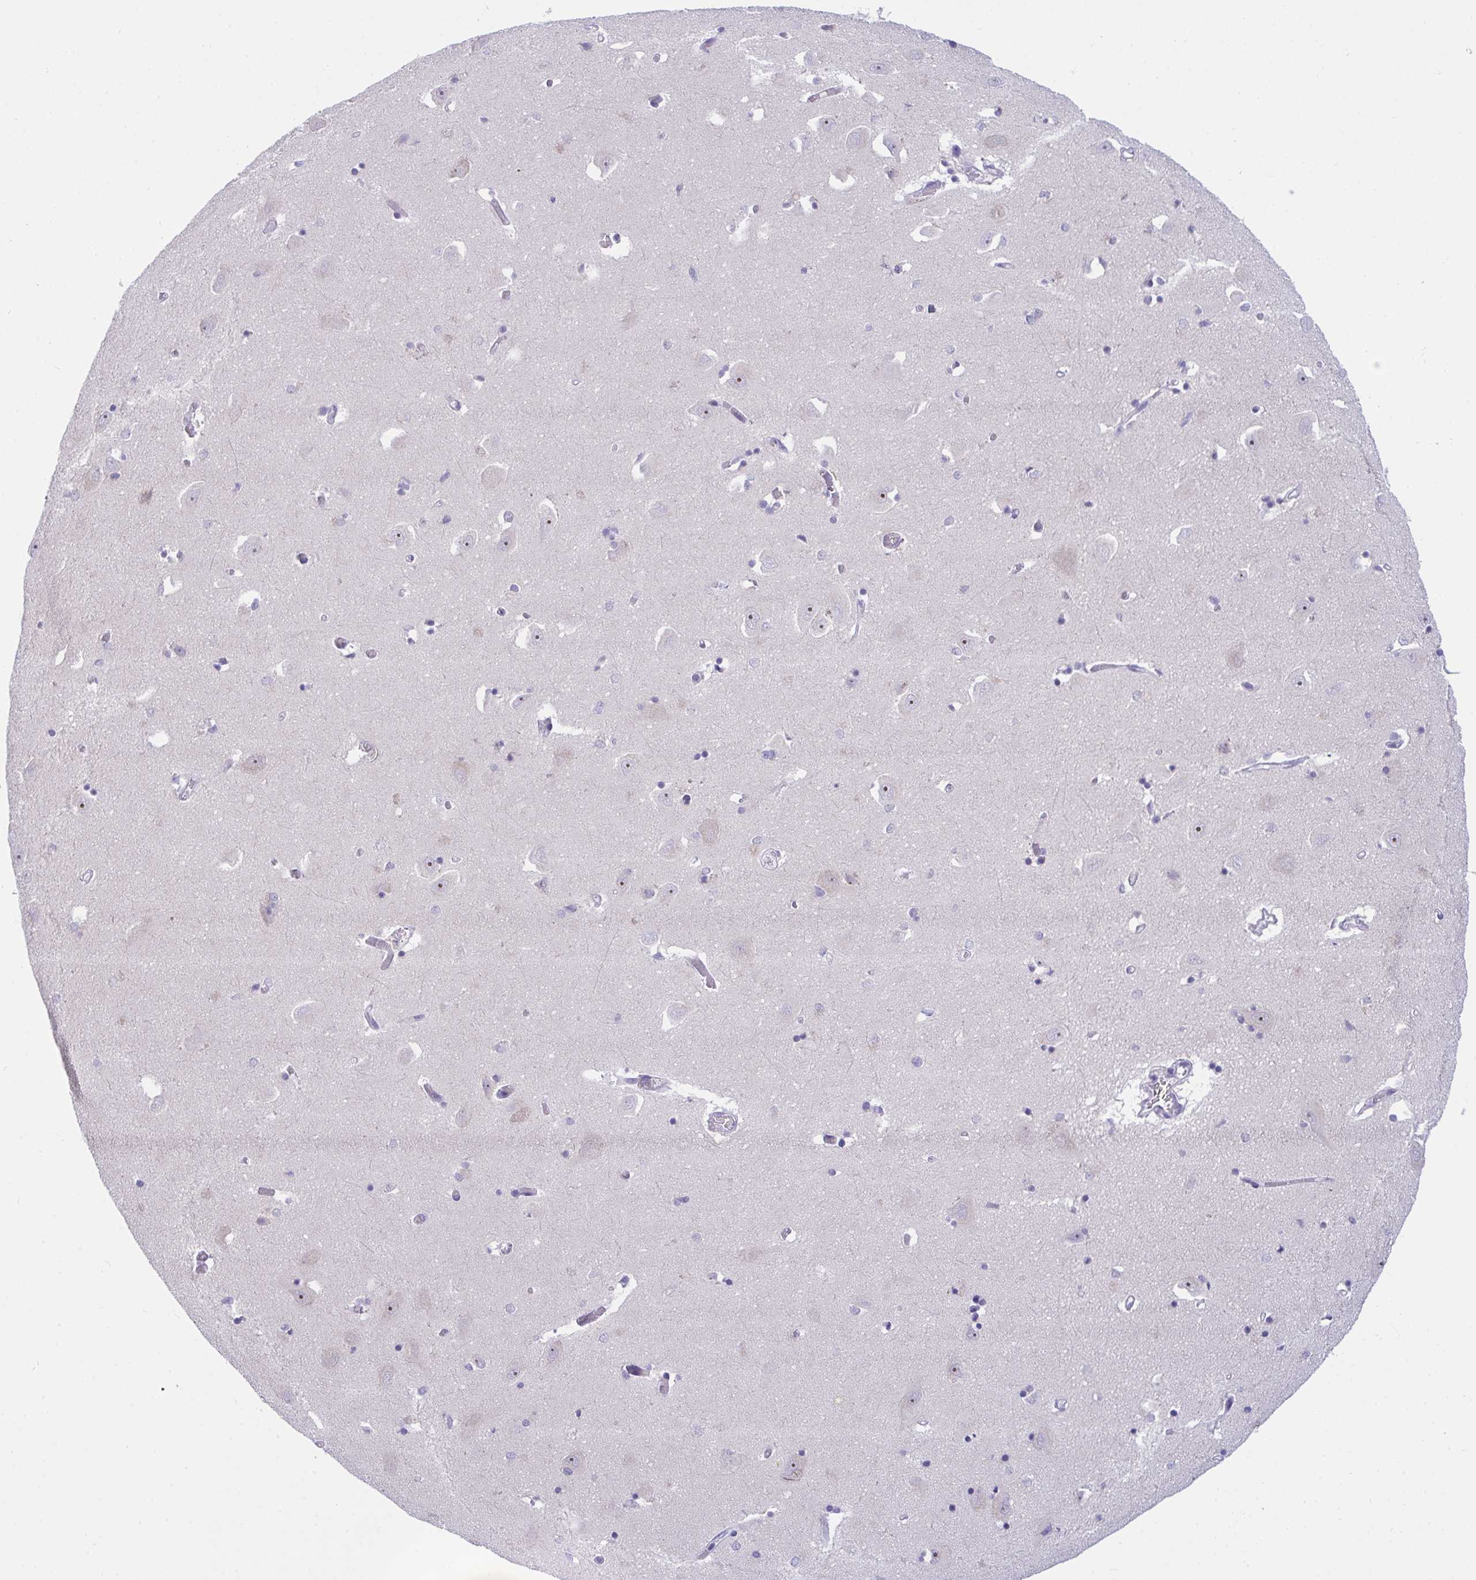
{"staining": {"intensity": "negative", "quantity": "none", "location": "none"}, "tissue": "caudate", "cell_type": "Glial cells", "image_type": "normal", "snomed": [{"axis": "morphology", "description": "Normal tissue, NOS"}, {"axis": "topography", "description": "Lateral ventricle wall"}, {"axis": "topography", "description": "Hippocampus"}], "caption": "DAB (3,3'-diaminobenzidine) immunohistochemical staining of benign caudate displays no significant positivity in glial cells.", "gene": "SEMA6B", "patient": {"sex": "female", "age": 63}}